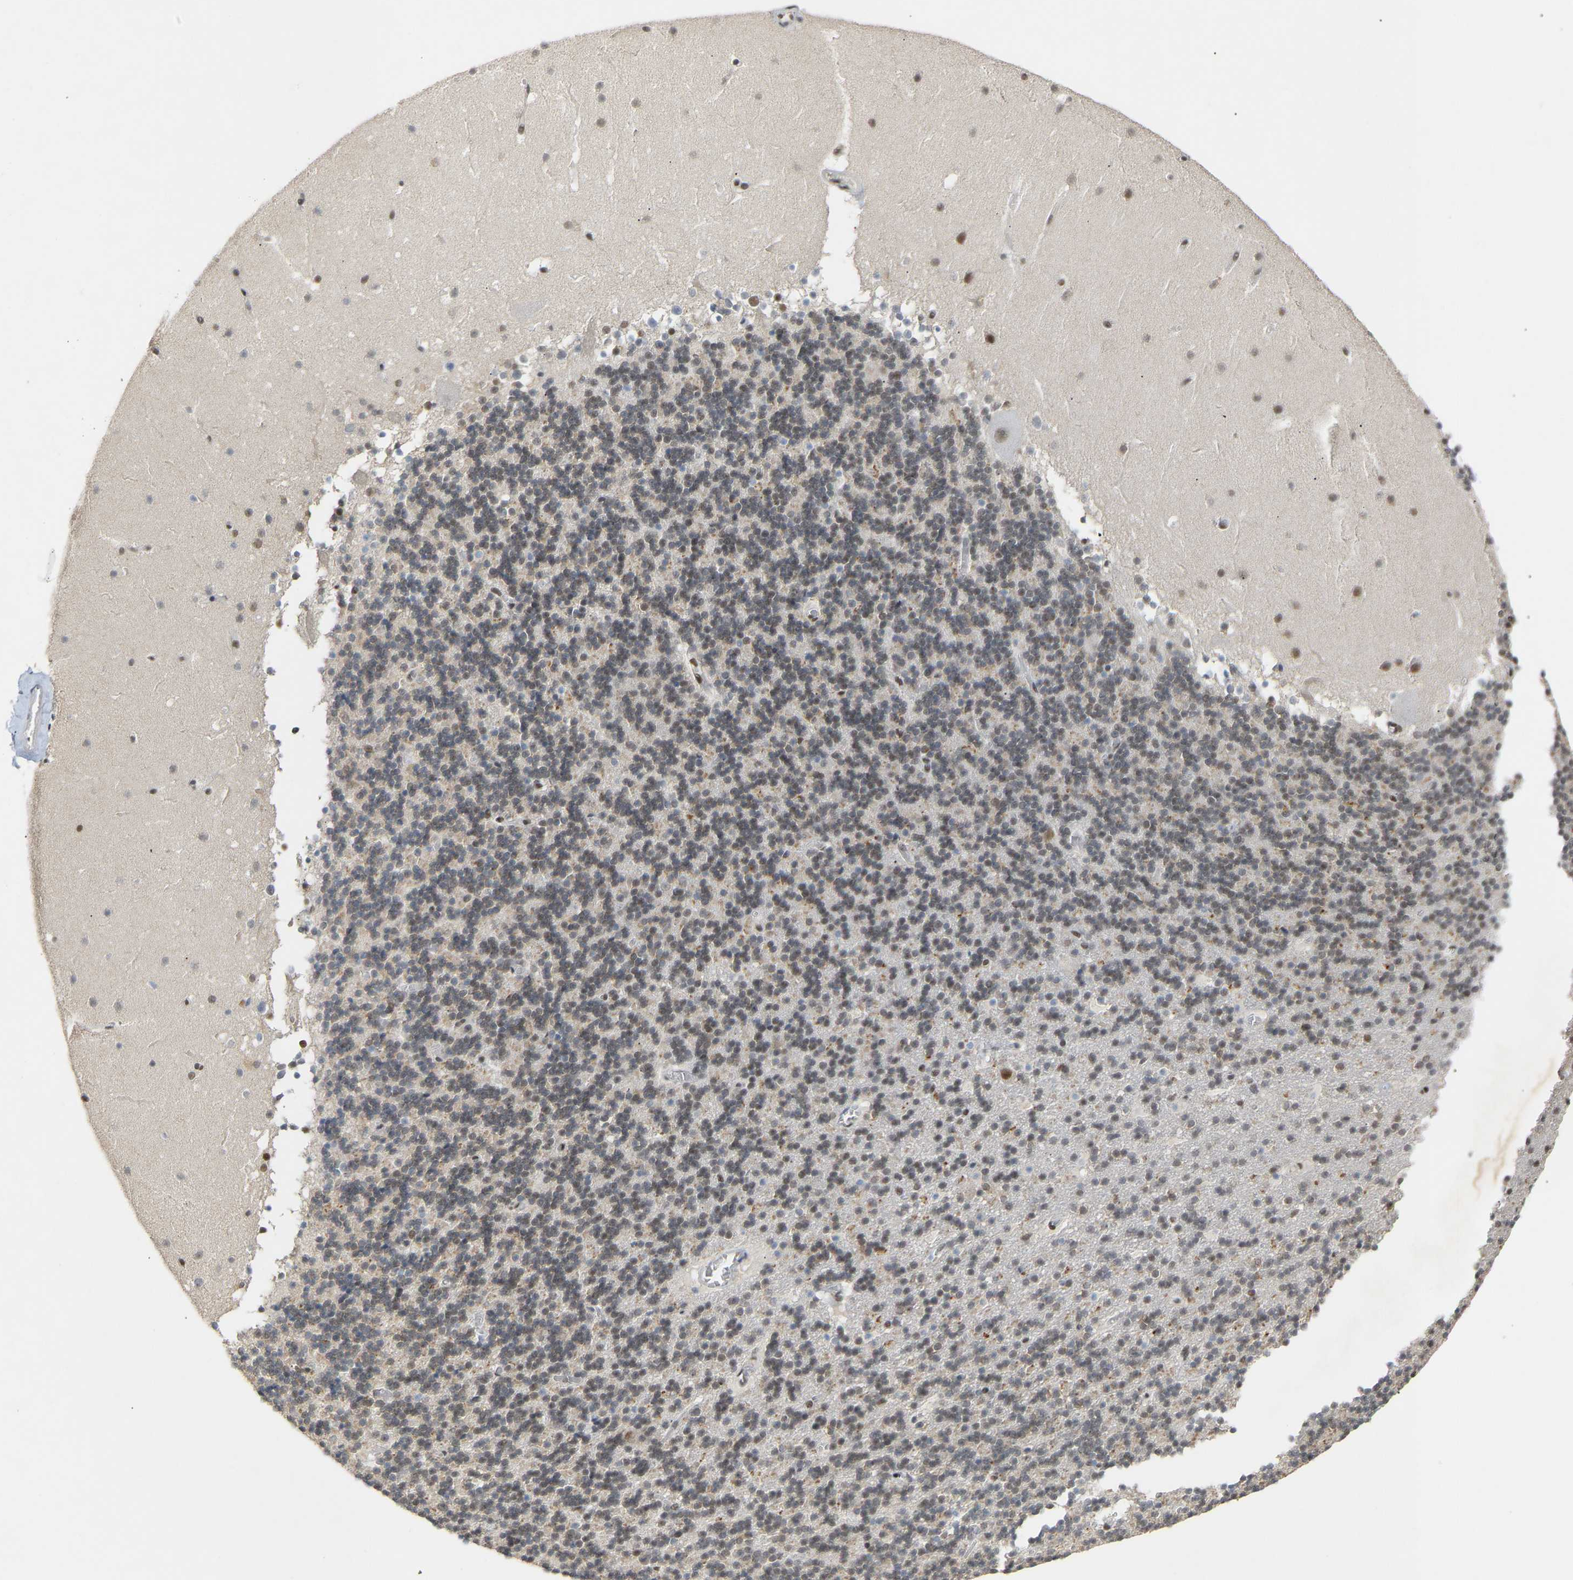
{"staining": {"intensity": "weak", "quantity": "<25%", "location": "nuclear"}, "tissue": "cerebellum", "cell_type": "Cells in granular layer", "image_type": "normal", "snomed": [{"axis": "morphology", "description": "Normal tissue, NOS"}, {"axis": "topography", "description": "Cerebellum"}], "caption": "Image shows no significant protein positivity in cells in granular layer of unremarkable cerebellum. The staining is performed using DAB brown chromogen with nuclei counter-stained in using hematoxylin.", "gene": "NELFB", "patient": {"sex": "male", "age": 45}}